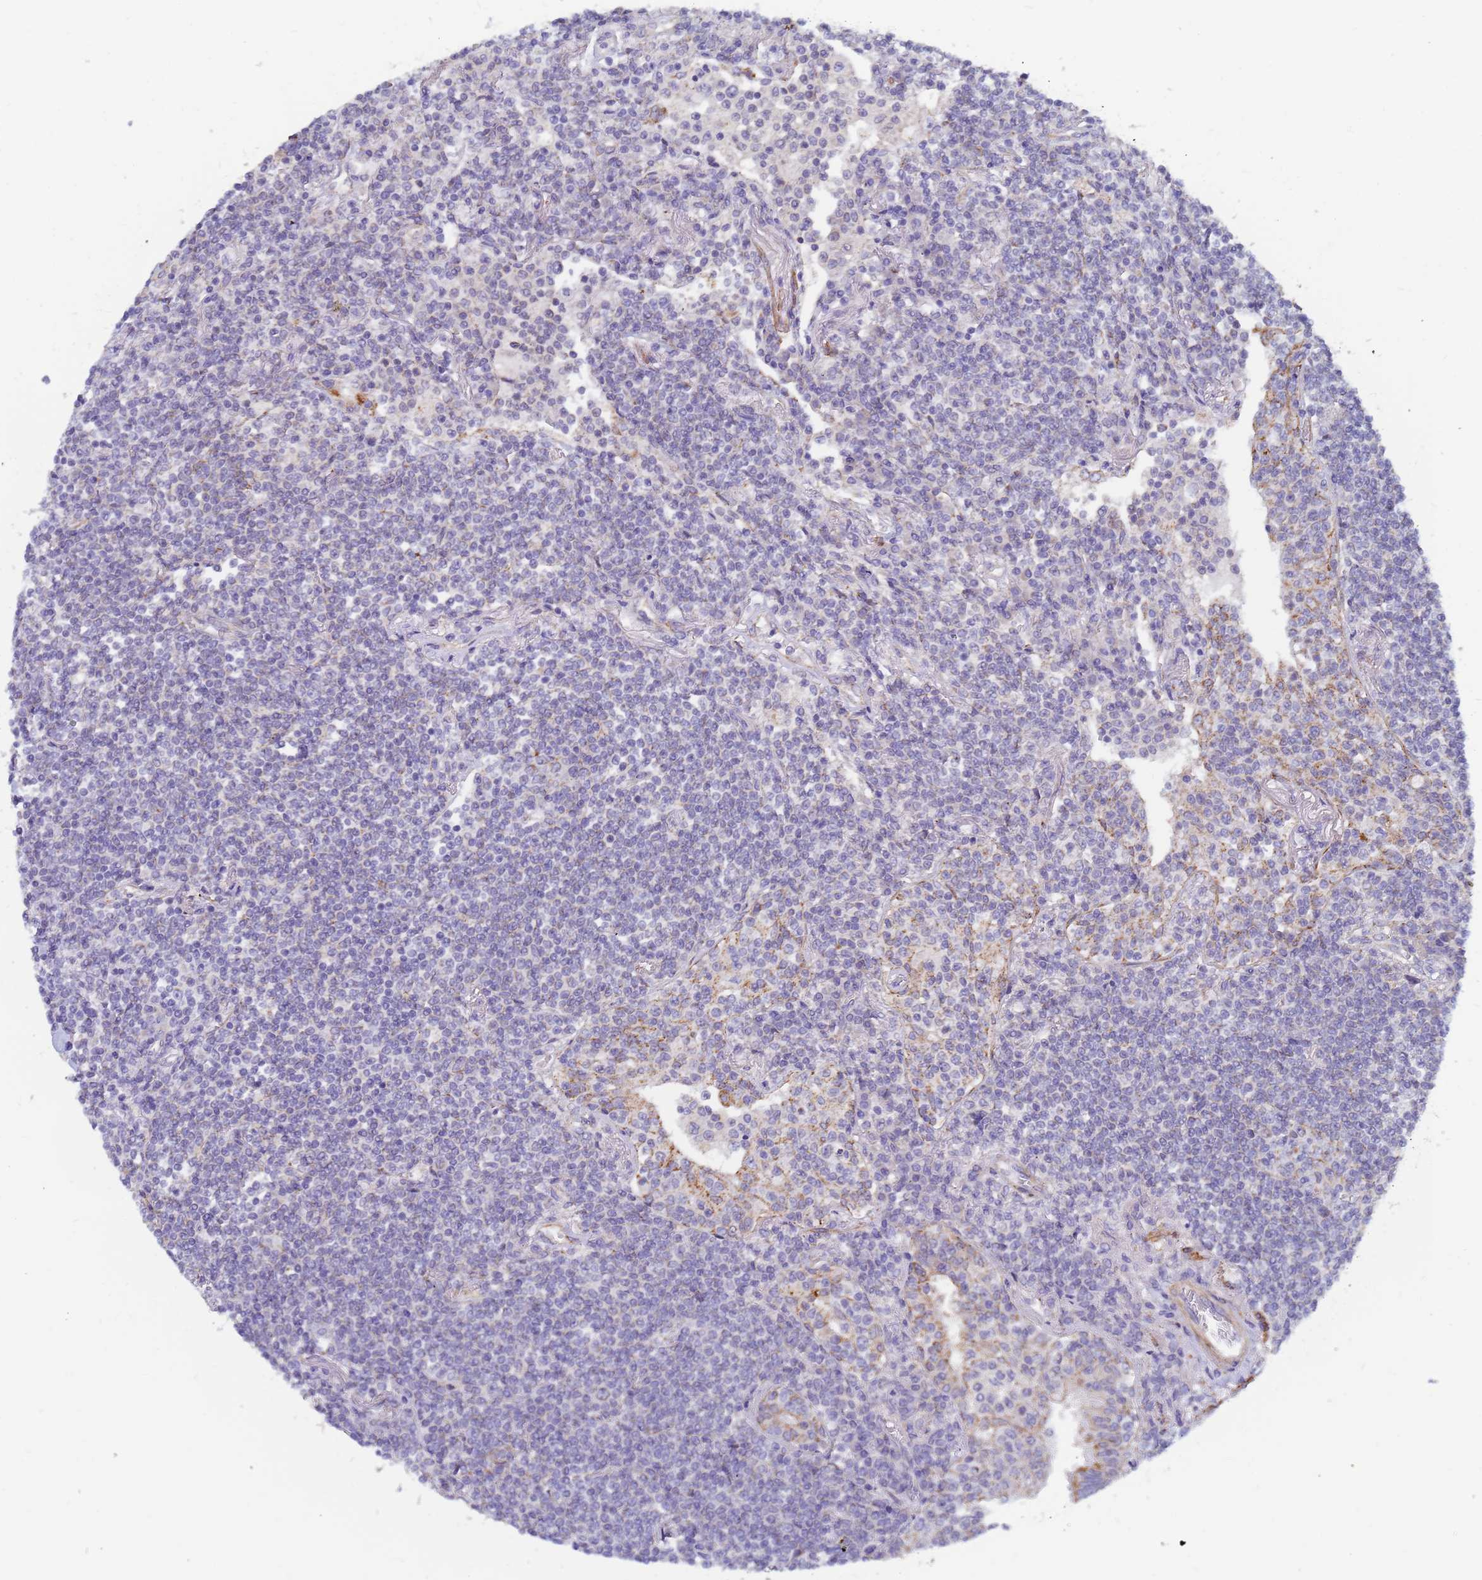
{"staining": {"intensity": "negative", "quantity": "none", "location": "none"}, "tissue": "lymphoma", "cell_type": "Tumor cells", "image_type": "cancer", "snomed": [{"axis": "morphology", "description": "Malignant lymphoma, non-Hodgkin's type, Low grade"}, {"axis": "topography", "description": "Lung"}], "caption": "This is an IHC image of human malignant lymphoma, non-Hodgkin's type (low-grade). There is no positivity in tumor cells.", "gene": "SDR39U1", "patient": {"sex": "female", "age": 71}}